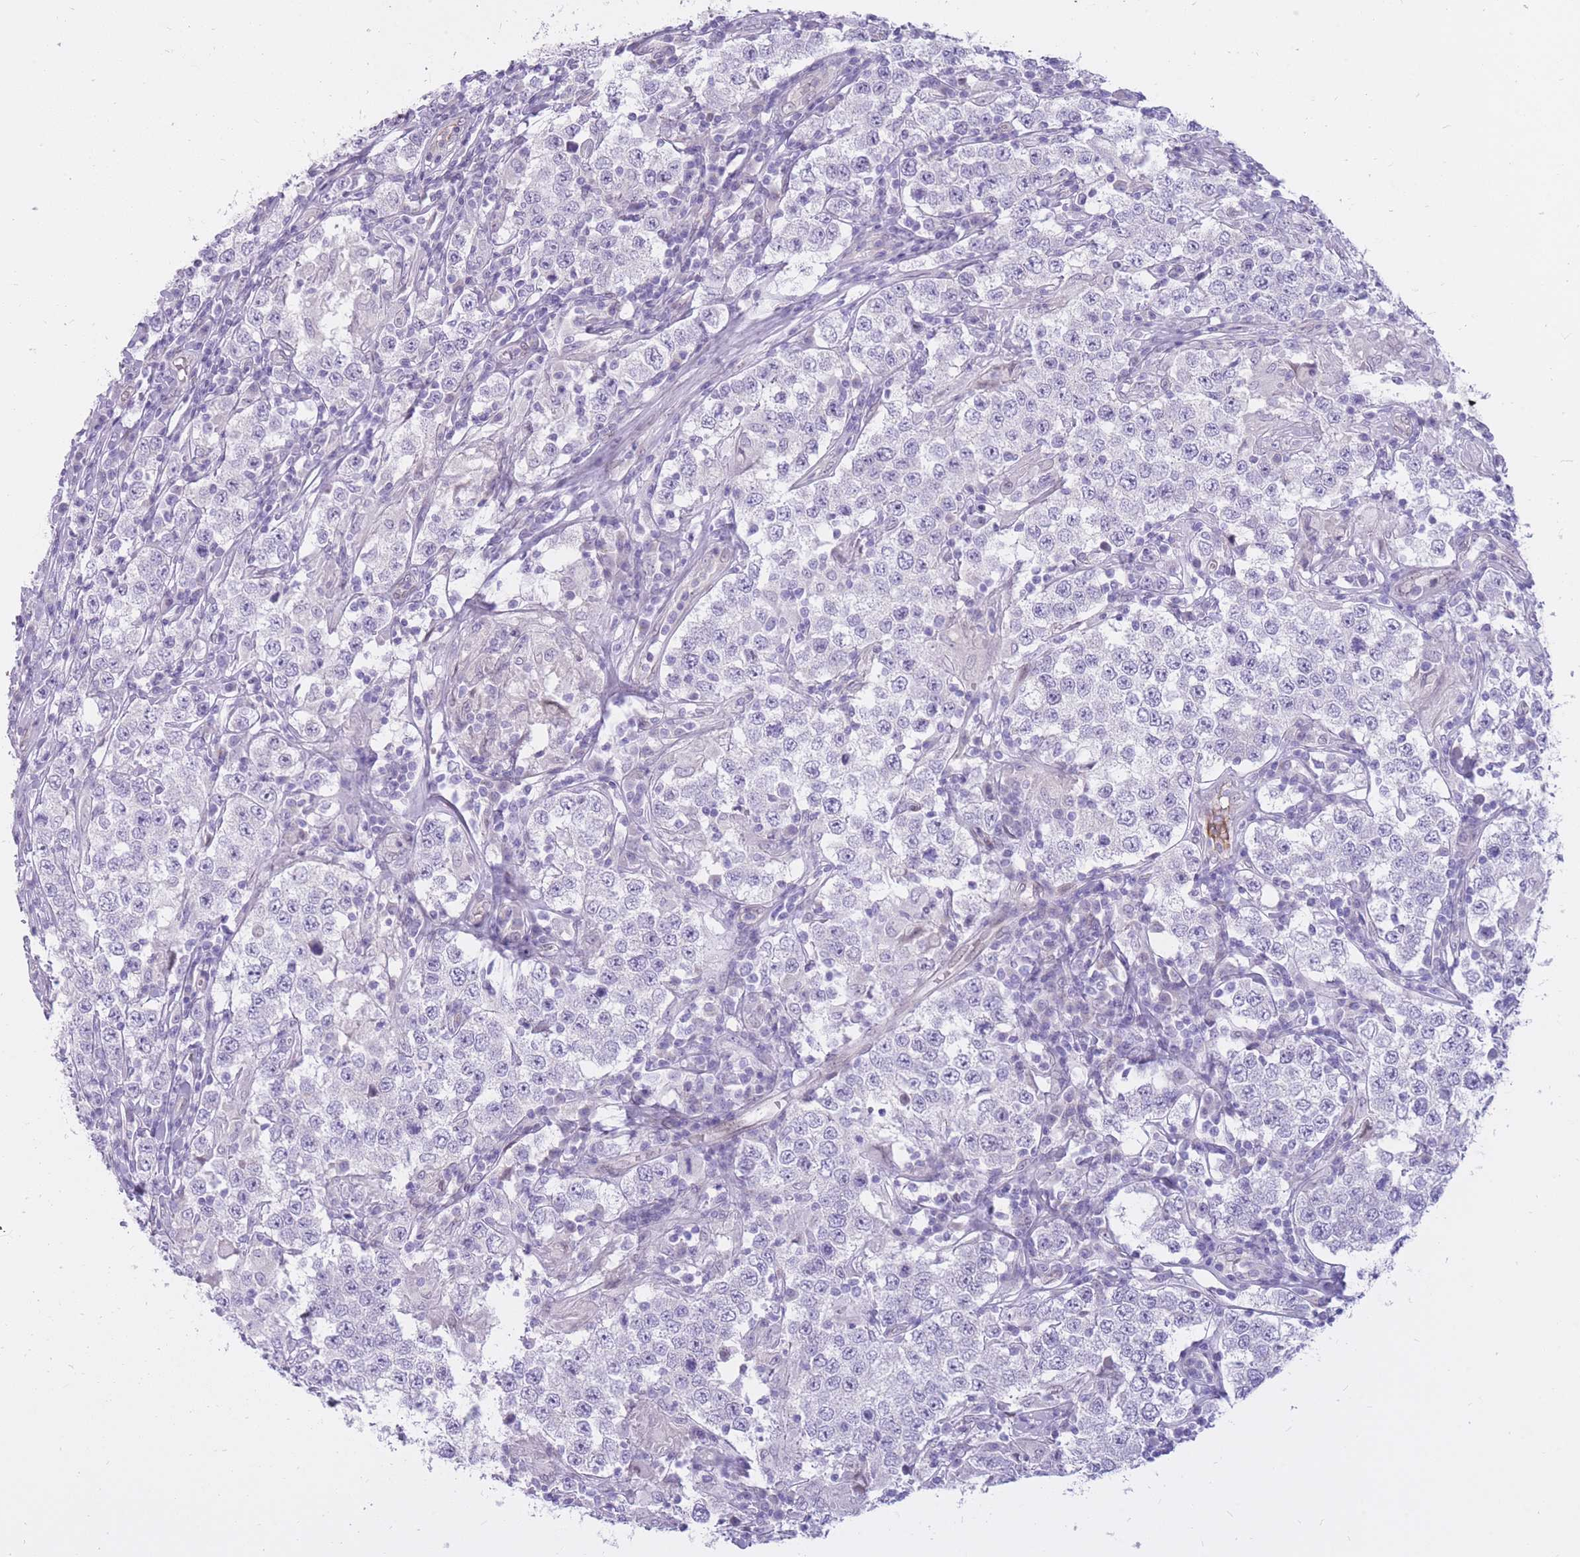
{"staining": {"intensity": "negative", "quantity": "none", "location": "none"}, "tissue": "testis cancer", "cell_type": "Tumor cells", "image_type": "cancer", "snomed": [{"axis": "morphology", "description": "Seminoma, NOS"}, {"axis": "morphology", "description": "Carcinoma, Embryonal, NOS"}, {"axis": "topography", "description": "Testis"}], "caption": "This is a image of immunohistochemistry staining of testis cancer (seminoma), which shows no expression in tumor cells.", "gene": "HOOK2", "patient": {"sex": "male", "age": 41}}